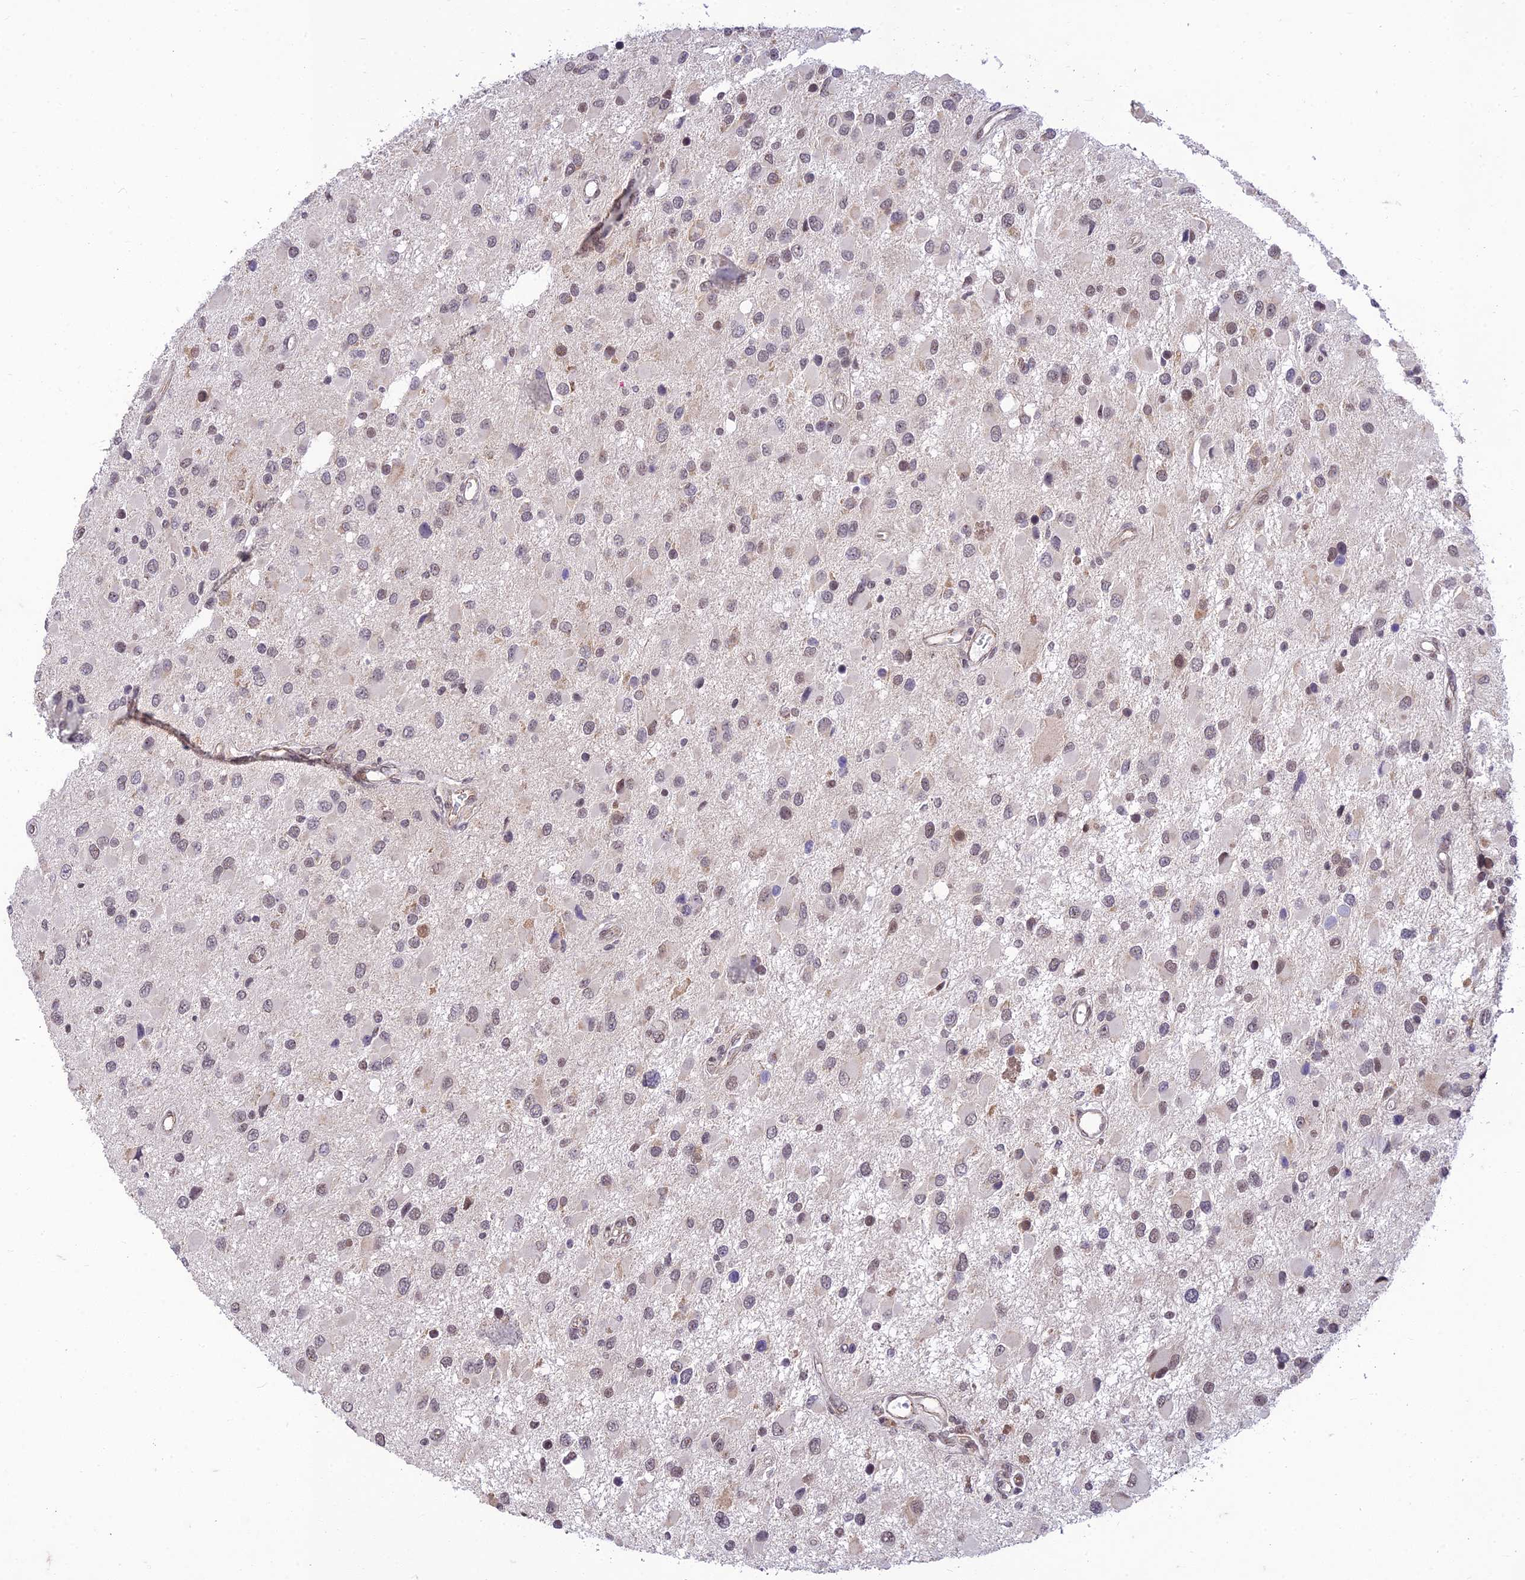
{"staining": {"intensity": "weak", "quantity": "25%-75%", "location": "nuclear"}, "tissue": "glioma", "cell_type": "Tumor cells", "image_type": "cancer", "snomed": [{"axis": "morphology", "description": "Glioma, malignant, High grade"}, {"axis": "topography", "description": "Brain"}], "caption": "Immunohistochemistry of human glioma displays low levels of weak nuclear expression in about 25%-75% of tumor cells.", "gene": "MICOS13", "patient": {"sex": "male", "age": 53}}